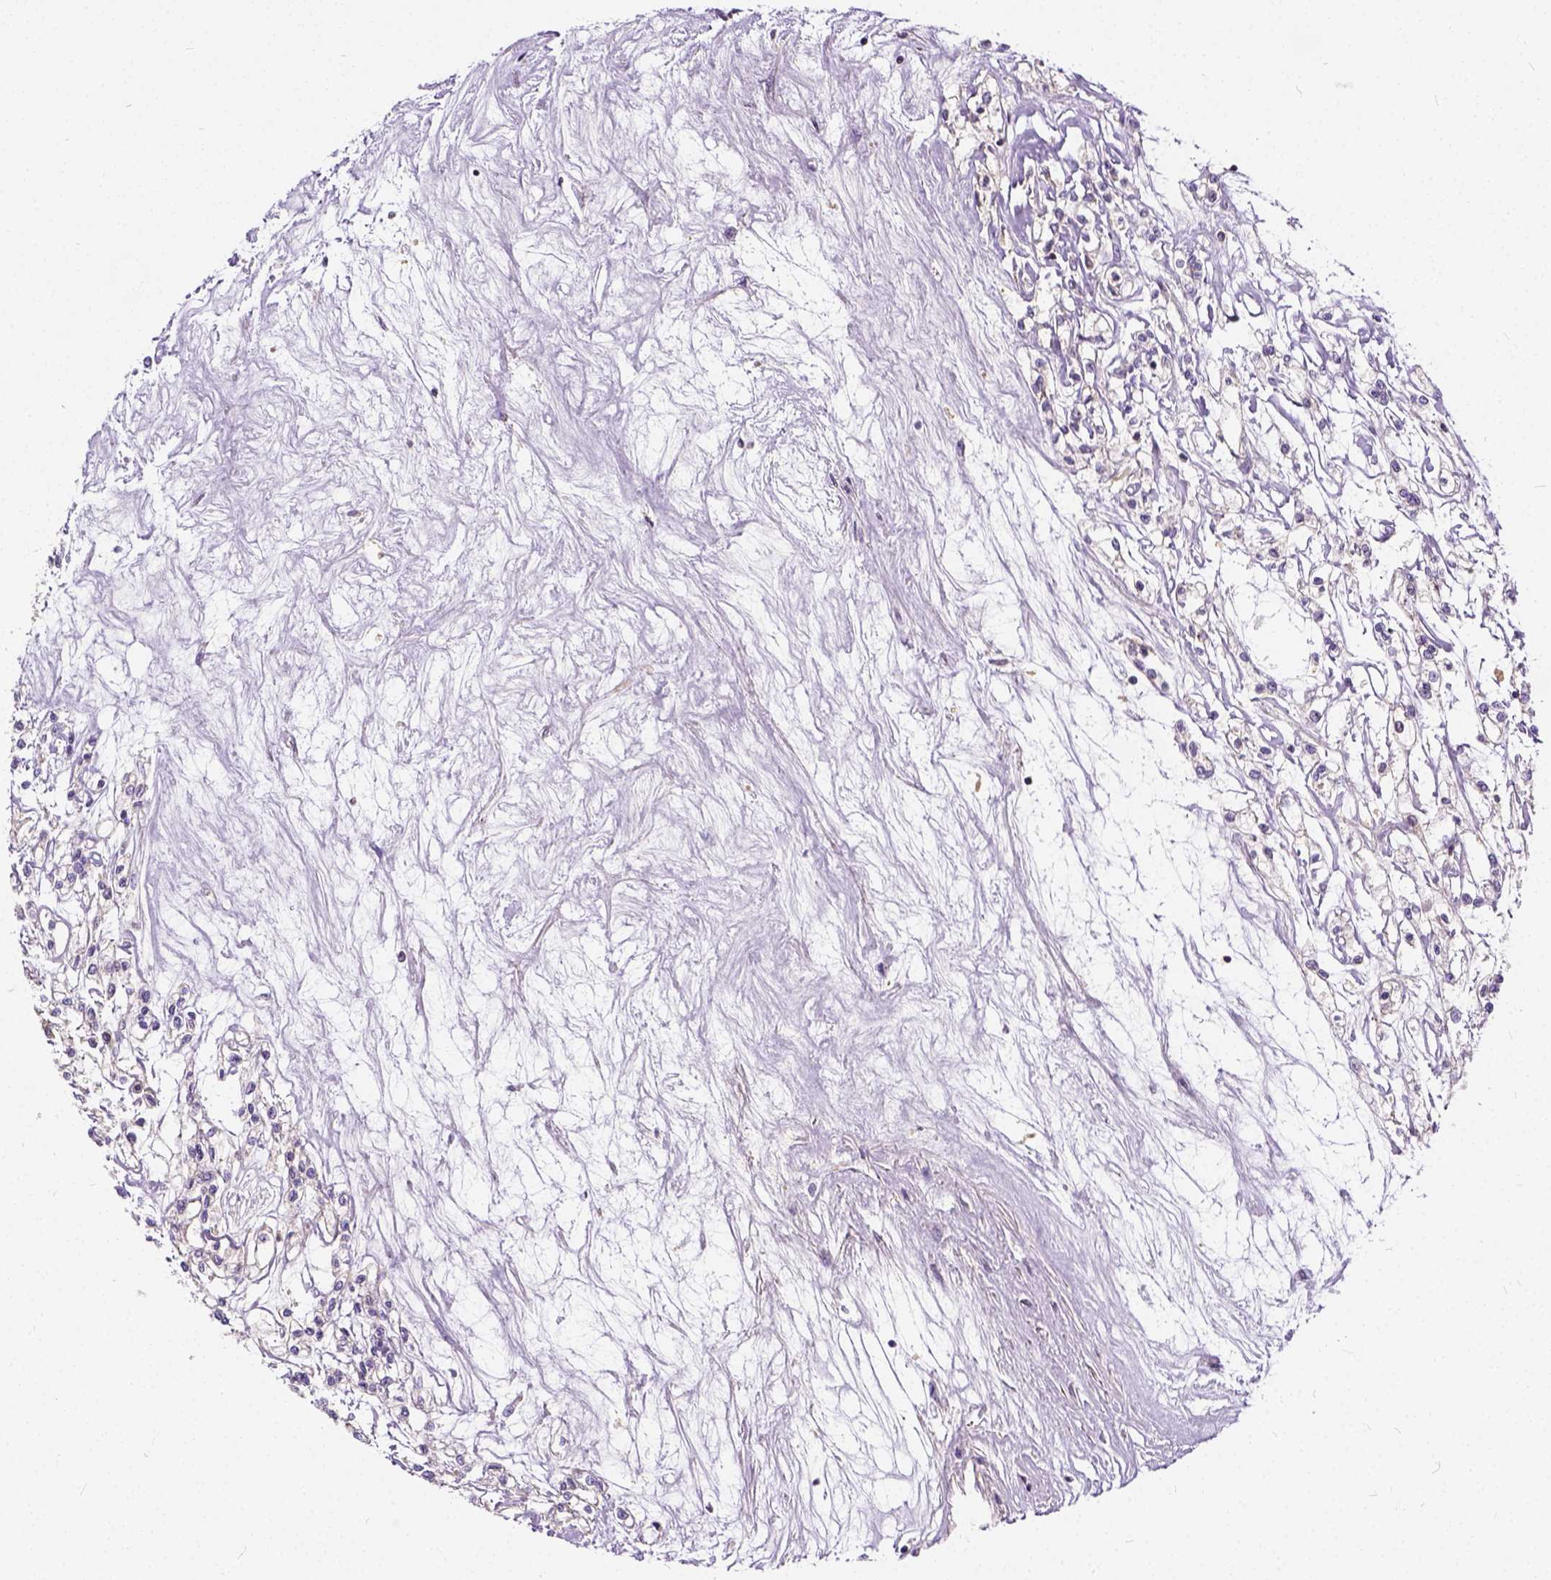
{"staining": {"intensity": "negative", "quantity": "none", "location": "none"}, "tissue": "renal cancer", "cell_type": "Tumor cells", "image_type": "cancer", "snomed": [{"axis": "morphology", "description": "Adenocarcinoma, NOS"}, {"axis": "topography", "description": "Kidney"}], "caption": "Immunohistochemistry of human adenocarcinoma (renal) displays no staining in tumor cells.", "gene": "CADM4", "patient": {"sex": "female", "age": 59}}